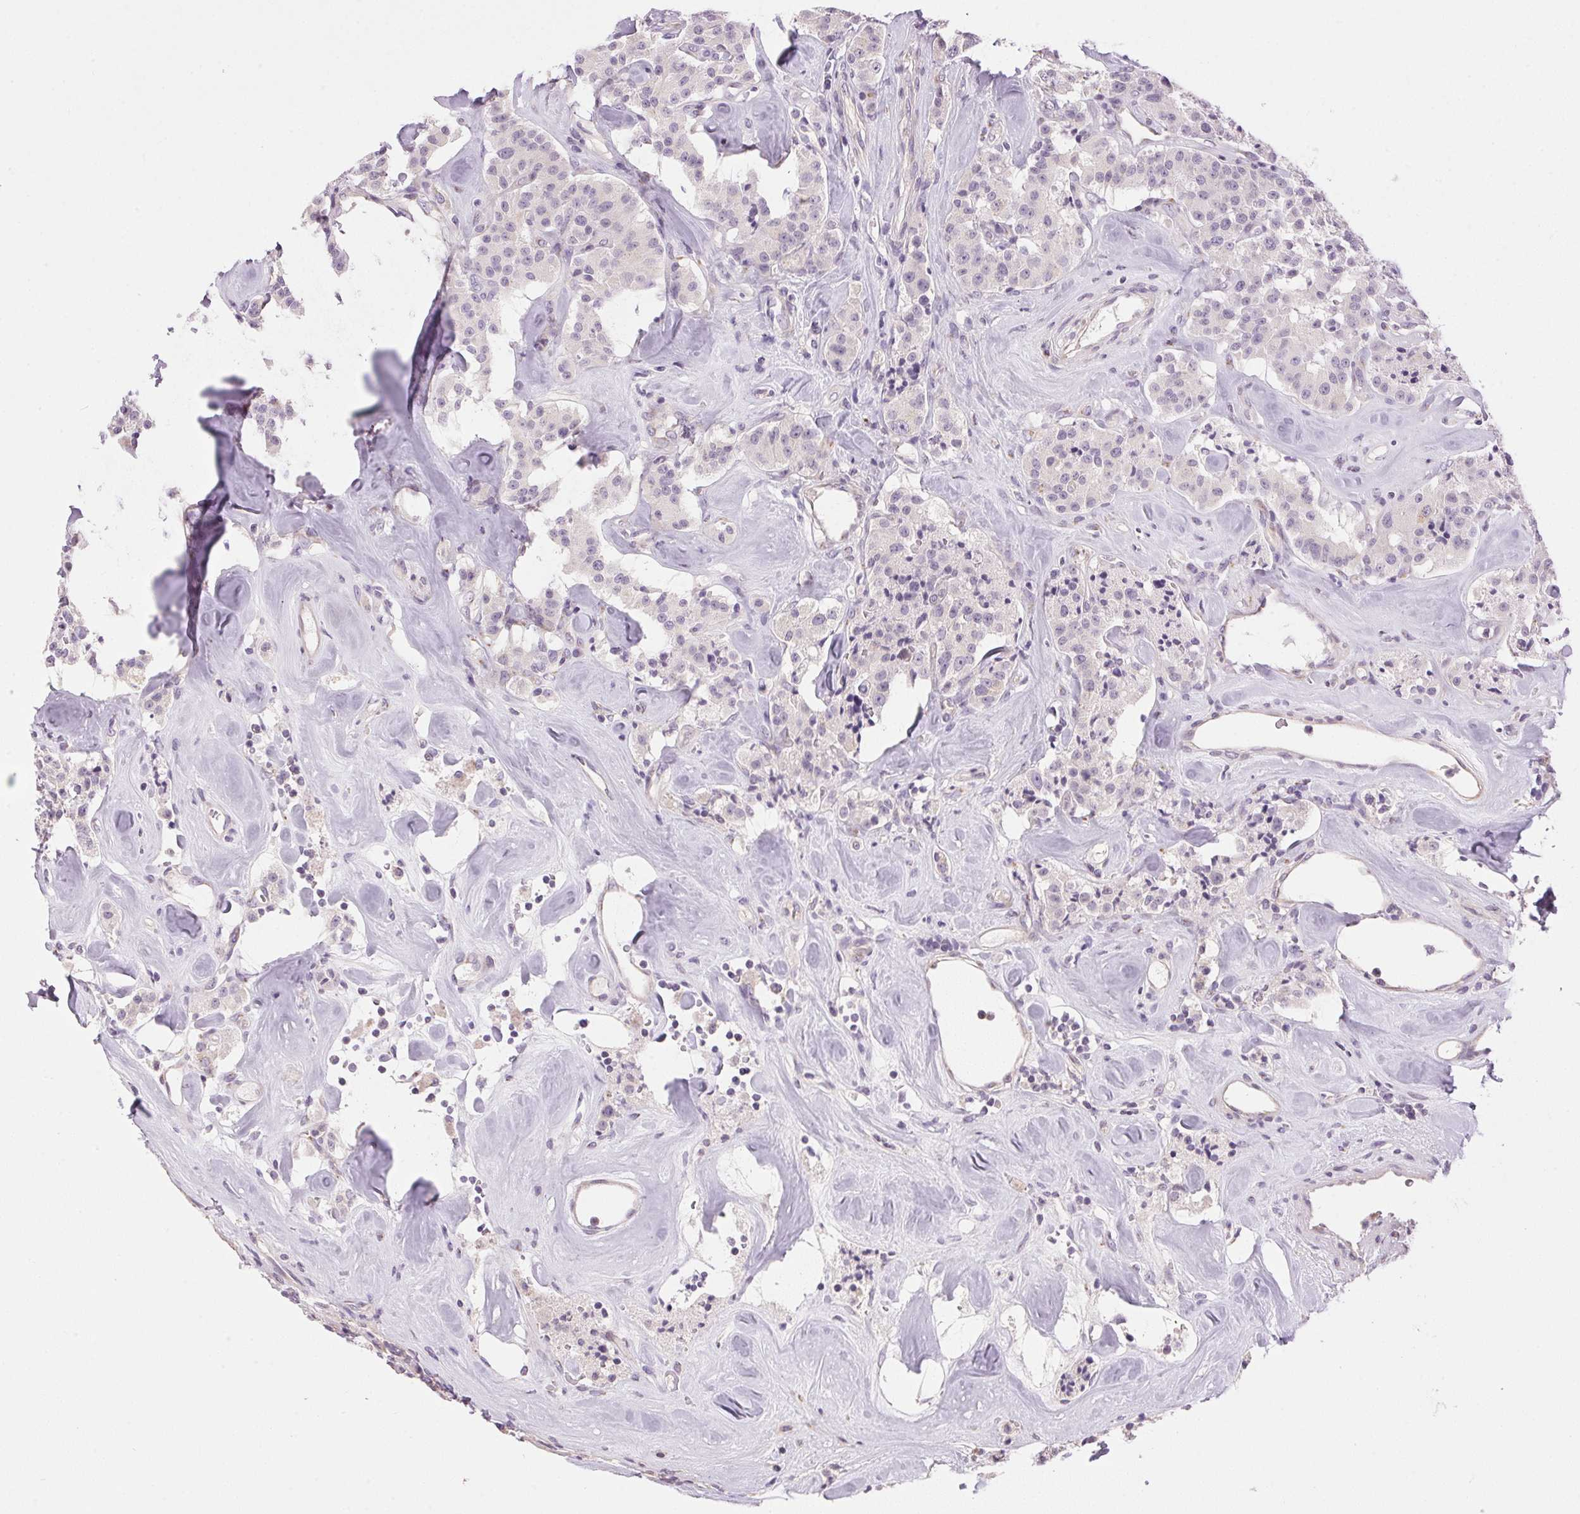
{"staining": {"intensity": "negative", "quantity": "none", "location": "none"}, "tissue": "carcinoid", "cell_type": "Tumor cells", "image_type": "cancer", "snomed": [{"axis": "morphology", "description": "Carcinoid, malignant, NOS"}, {"axis": "topography", "description": "Pancreas"}], "caption": "The histopathology image exhibits no staining of tumor cells in carcinoid.", "gene": "GOLPH3", "patient": {"sex": "male", "age": 41}}